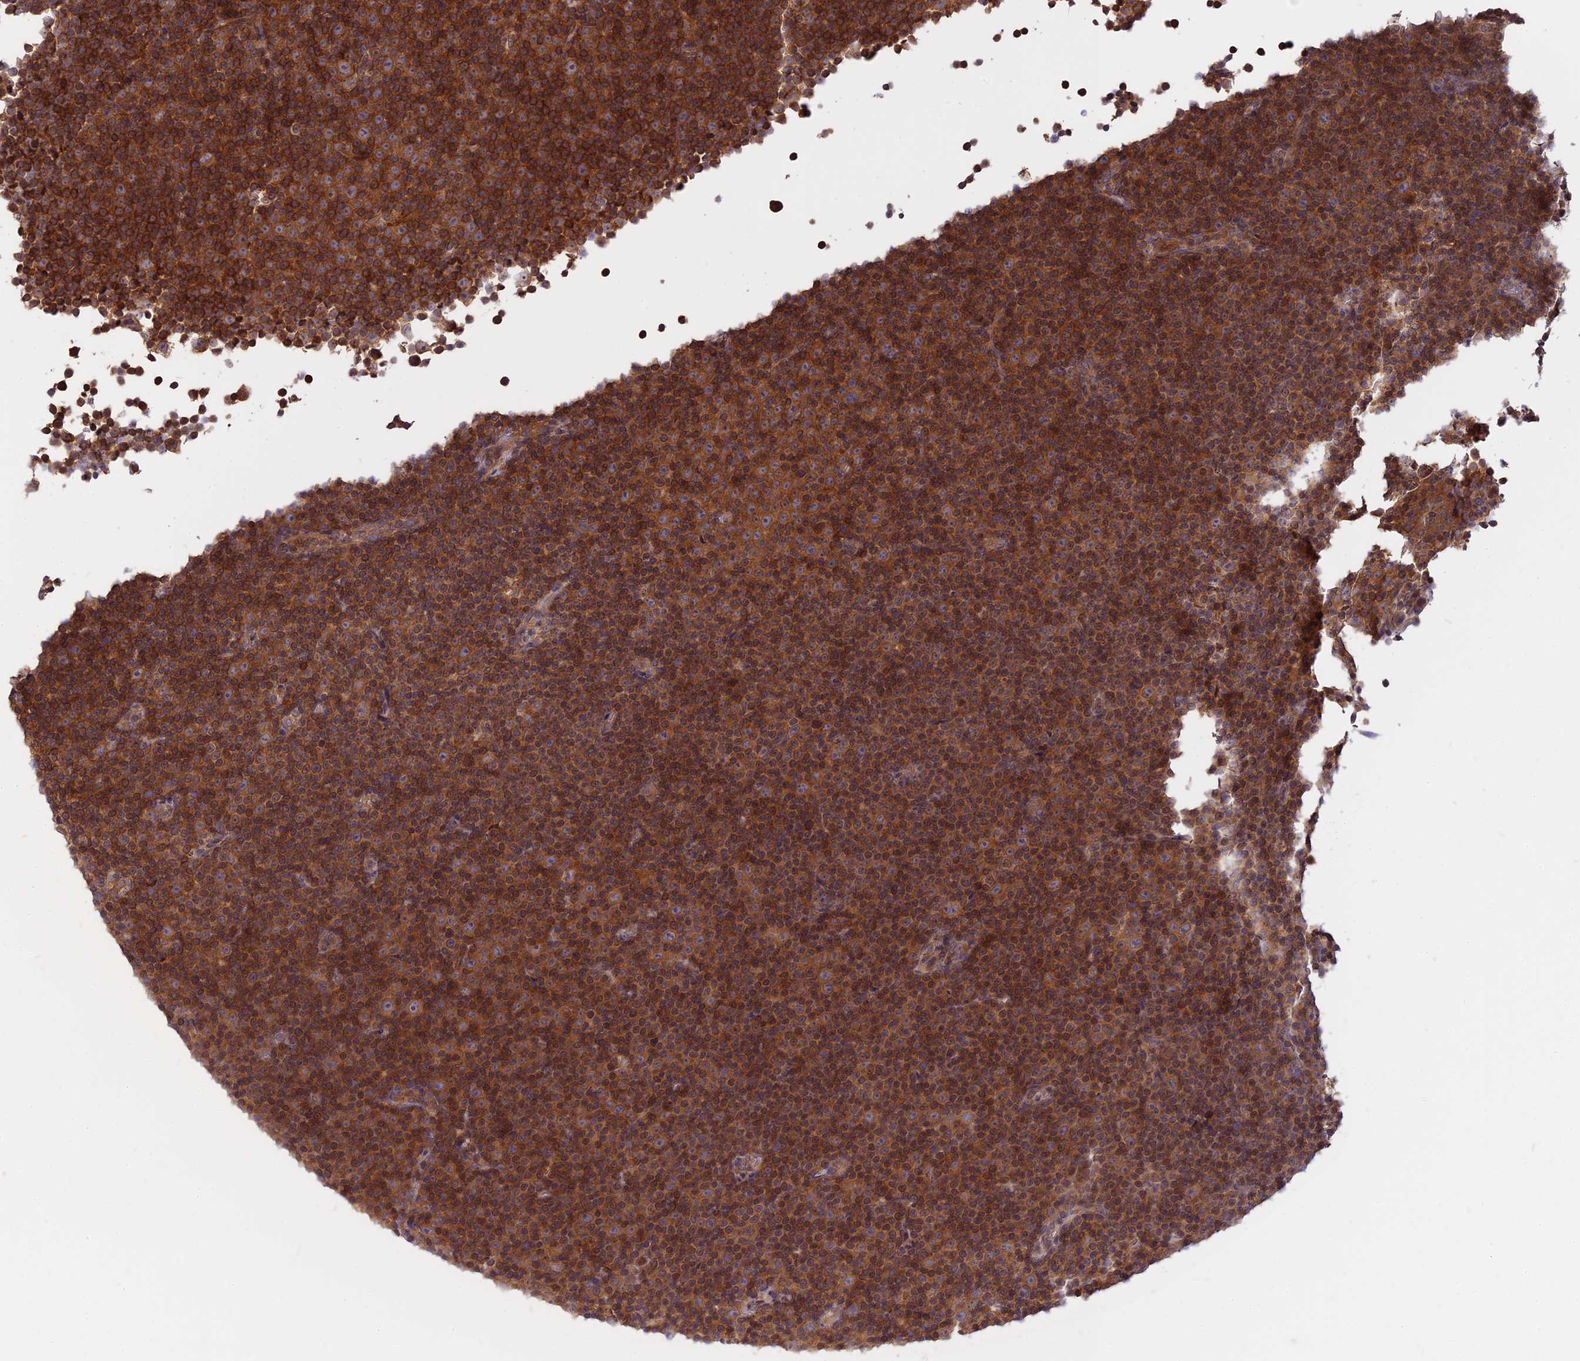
{"staining": {"intensity": "strong", "quantity": ">75%", "location": "cytoplasmic/membranous"}, "tissue": "lymphoma", "cell_type": "Tumor cells", "image_type": "cancer", "snomed": [{"axis": "morphology", "description": "Malignant lymphoma, non-Hodgkin's type, Low grade"}, {"axis": "topography", "description": "Lymph node"}], "caption": "A high amount of strong cytoplasmic/membranous expression is appreciated in approximately >75% of tumor cells in lymphoma tissue.", "gene": "IL21R", "patient": {"sex": "female", "age": 67}}